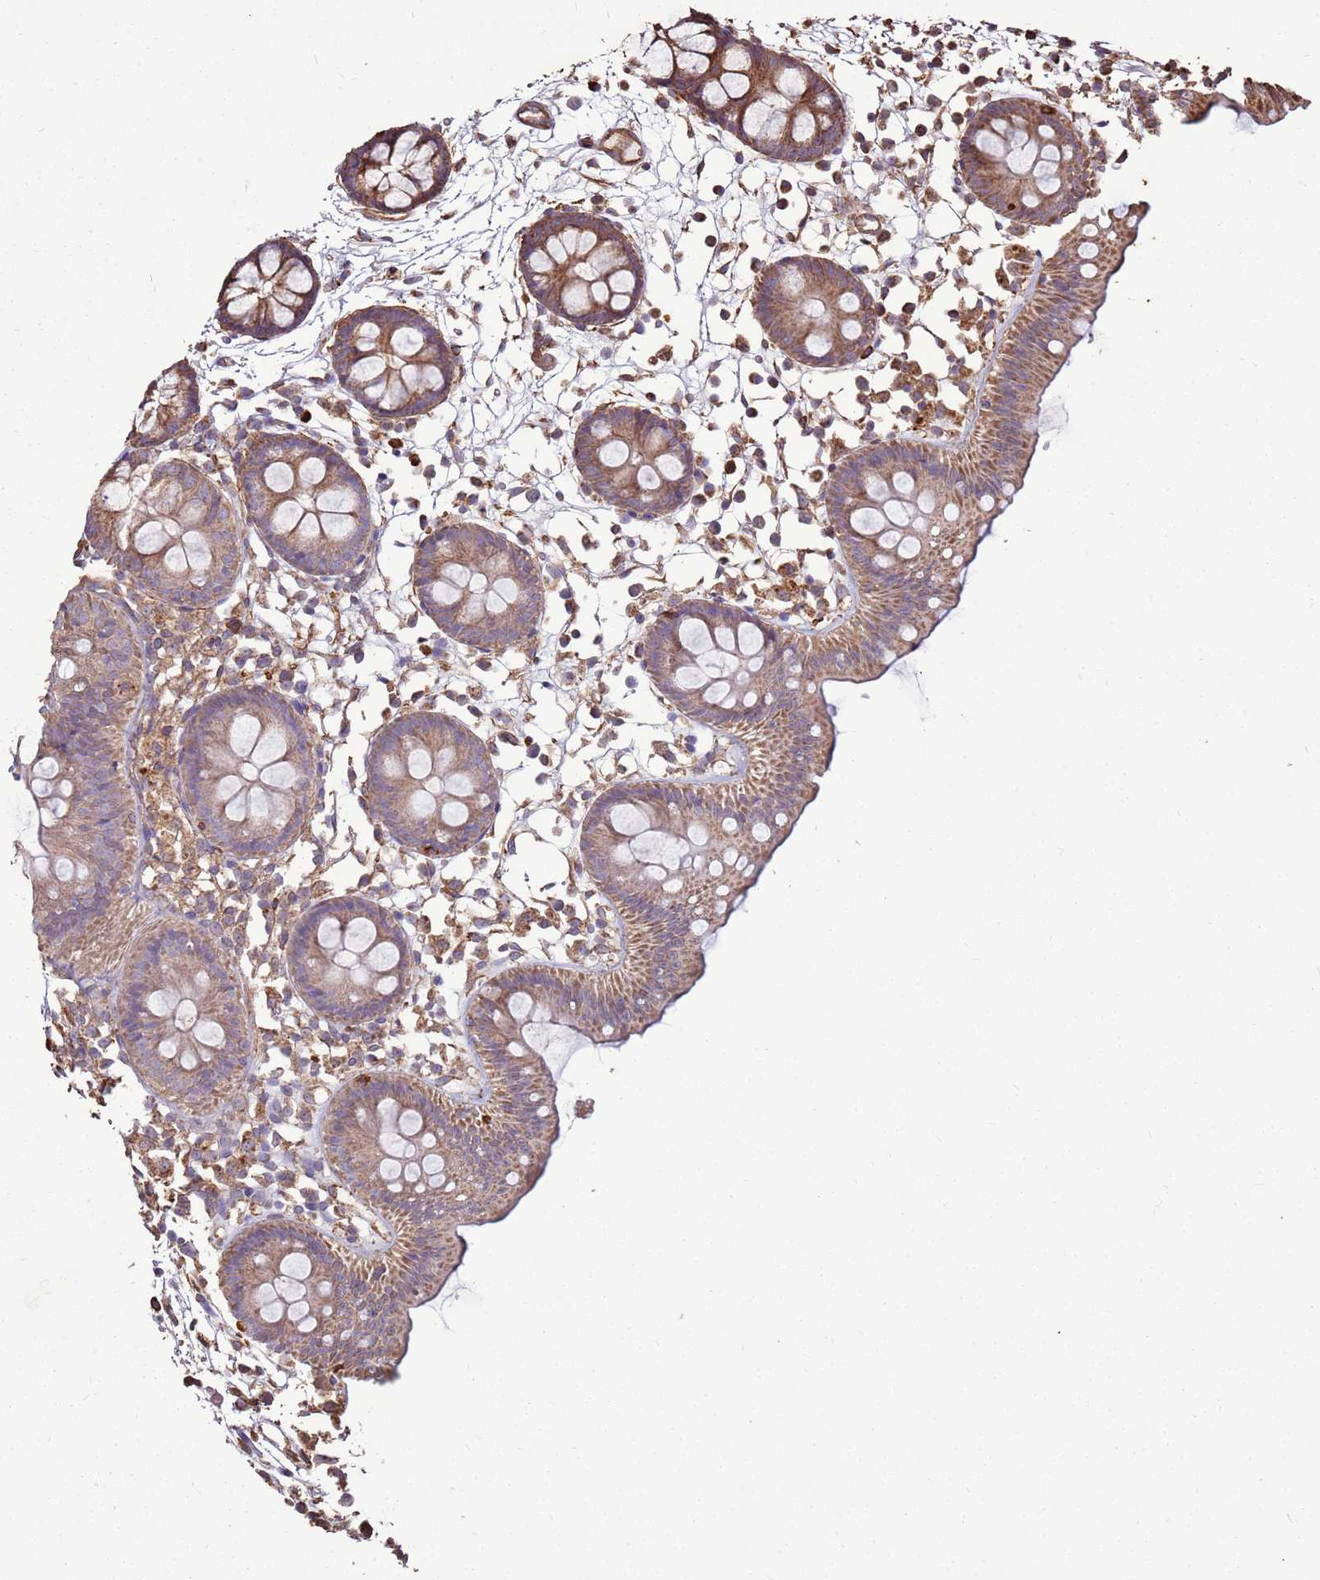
{"staining": {"intensity": "strong", "quantity": "25%-75%", "location": "cytoplasmic/membranous"}, "tissue": "colon", "cell_type": "Endothelial cells", "image_type": "normal", "snomed": [{"axis": "morphology", "description": "Normal tissue, NOS"}, {"axis": "topography", "description": "Colon"}], "caption": "Strong cytoplasmic/membranous expression is present in about 25%-75% of endothelial cells in benign colon. (IHC, brightfield microscopy, high magnification).", "gene": "DDX59", "patient": {"sex": "male", "age": 56}}